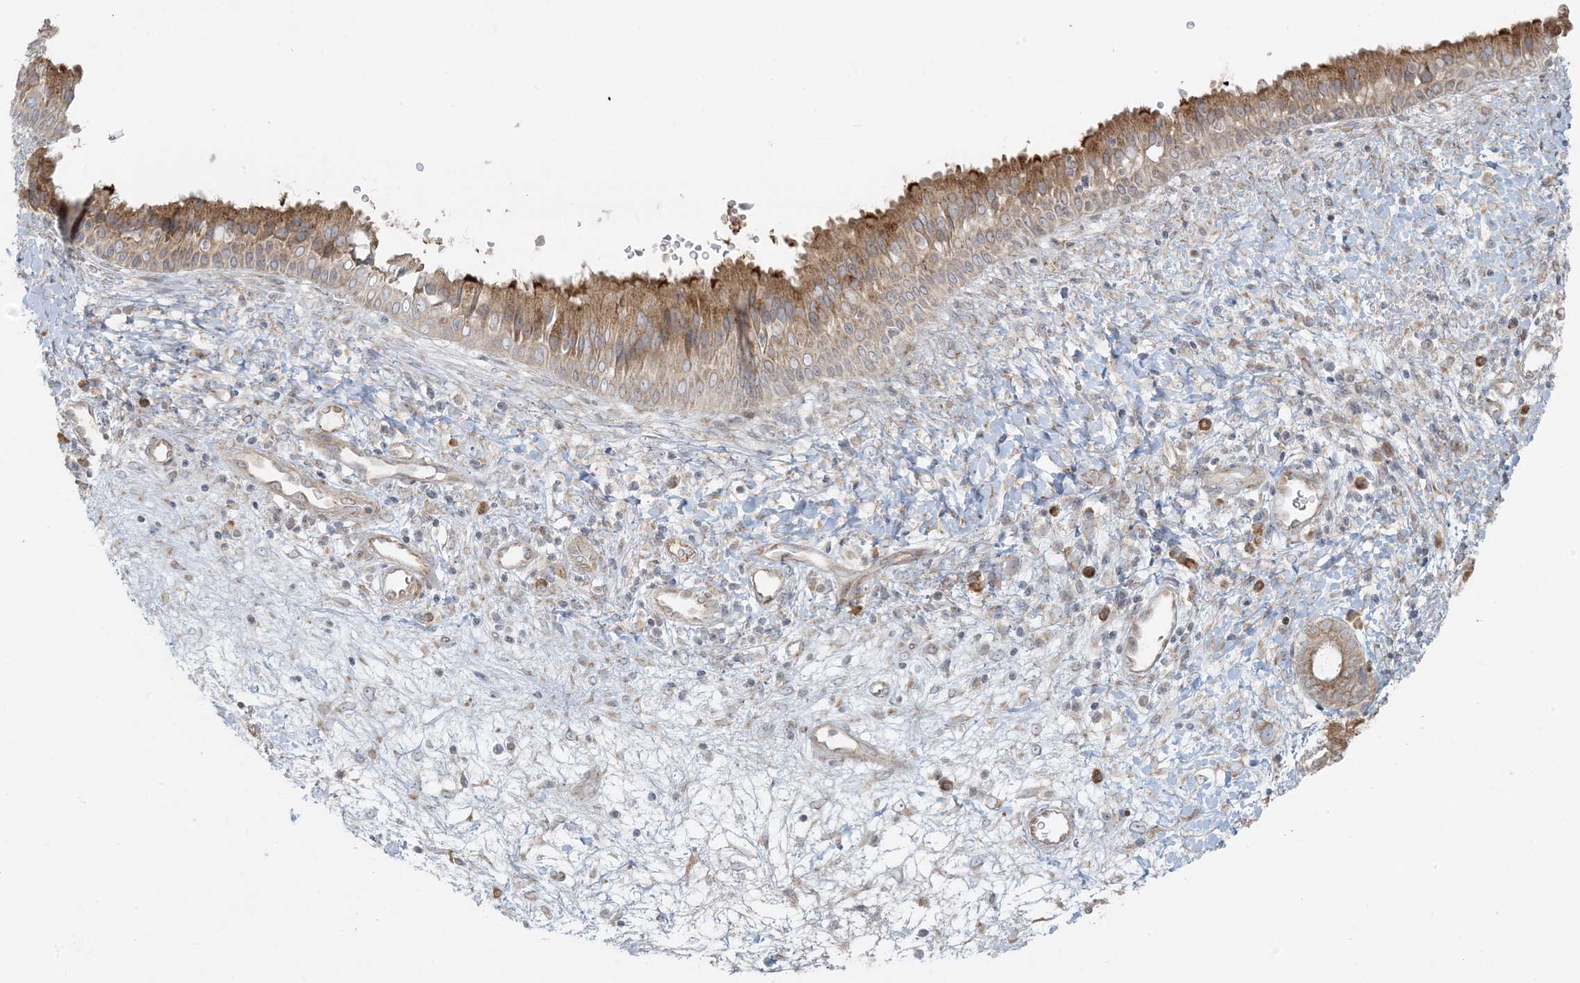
{"staining": {"intensity": "moderate", "quantity": ">75%", "location": "cytoplasmic/membranous"}, "tissue": "nasopharynx", "cell_type": "Respiratory epithelial cells", "image_type": "normal", "snomed": [{"axis": "morphology", "description": "Normal tissue, NOS"}, {"axis": "topography", "description": "Nasopharynx"}], "caption": "A medium amount of moderate cytoplasmic/membranous expression is identified in approximately >75% of respiratory epithelial cells in normal nasopharynx.", "gene": "ZNF263", "patient": {"sex": "male", "age": 22}}